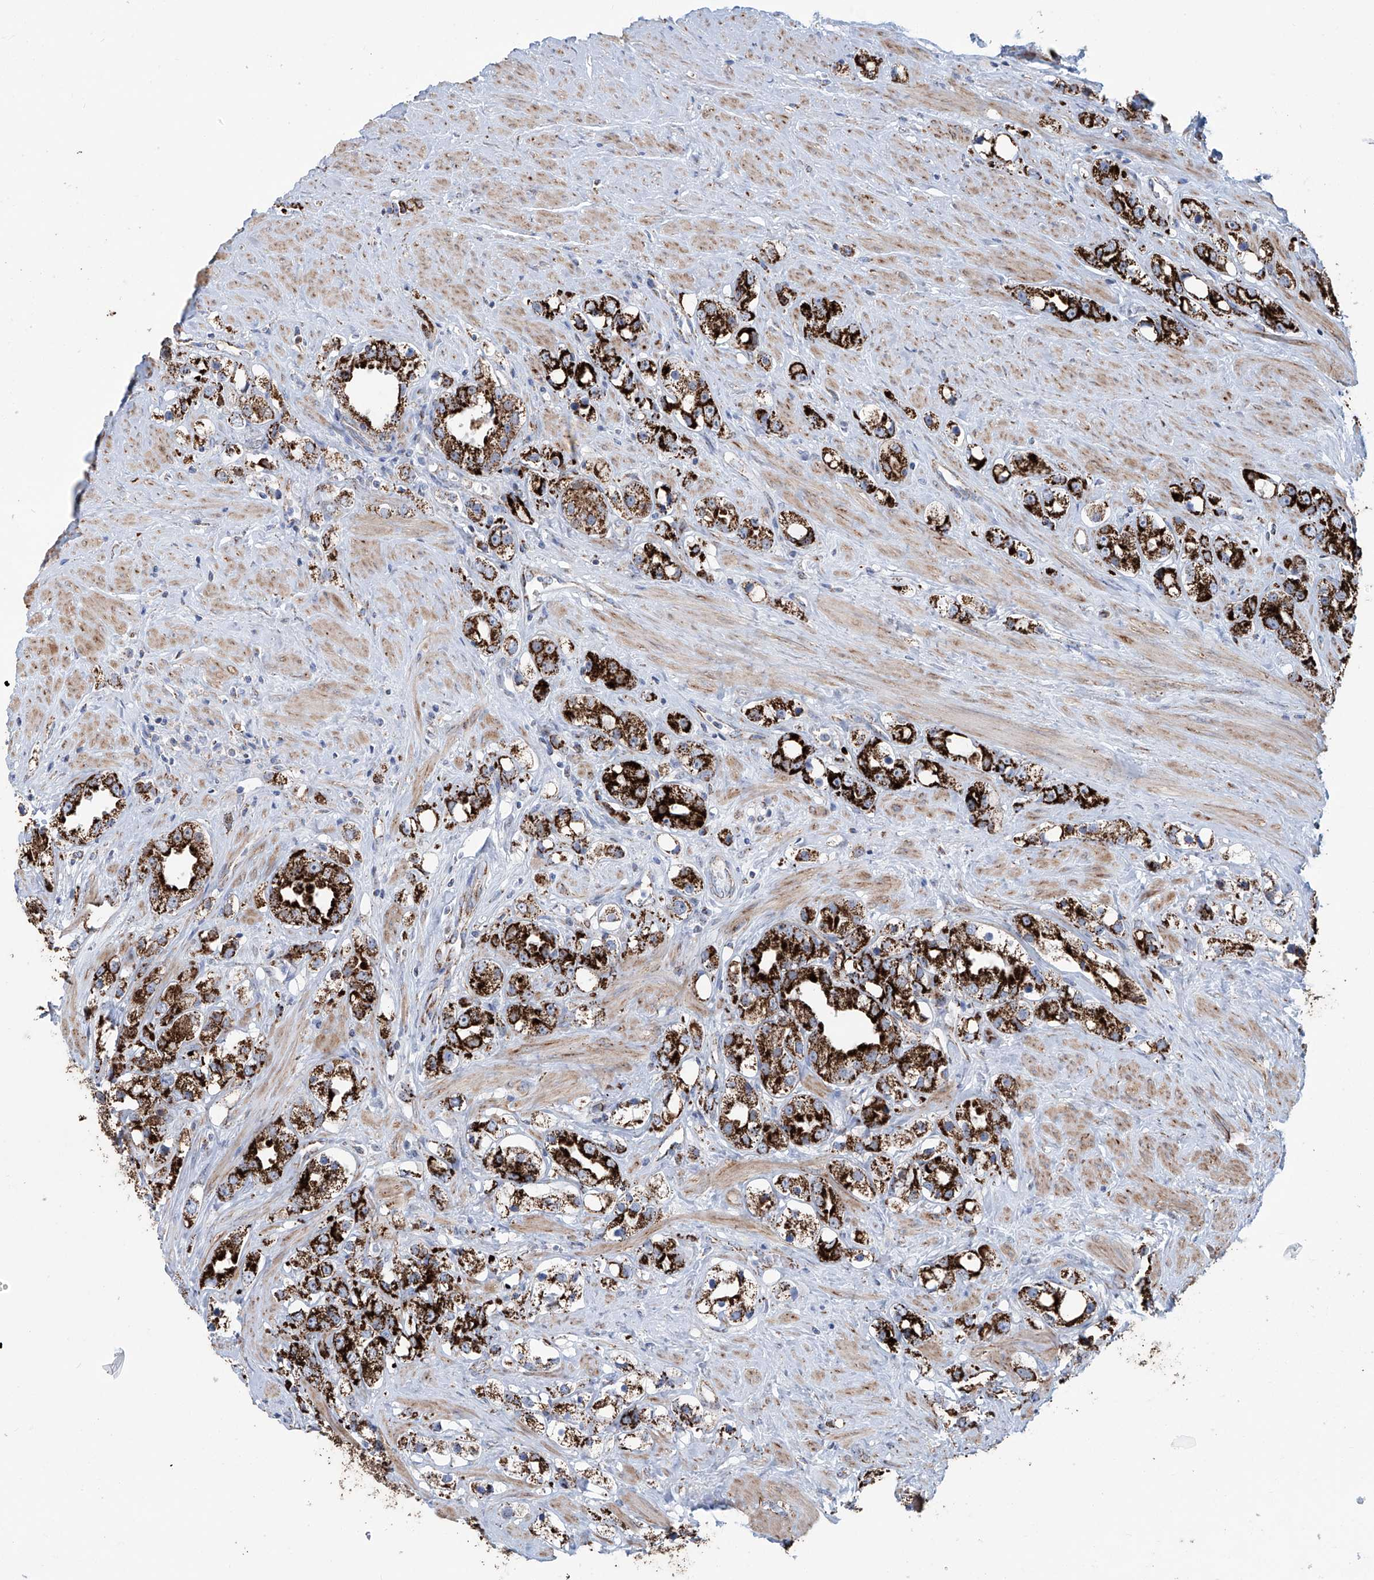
{"staining": {"intensity": "strong", "quantity": ">75%", "location": "cytoplasmic/membranous"}, "tissue": "prostate cancer", "cell_type": "Tumor cells", "image_type": "cancer", "snomed": [{"axis": "morphology", "description": "Adenocarcinoma, NOS"}, {"axis": "topography", "description": "Prostate"}], "caption": "Tumor cells reveal strong cytoplasmic/membranous positivity in about >75% of cells in prostate adenocarcinoma.", "gene": "ALDH6A1", "patient": {"sex": "male", "age": 79}}